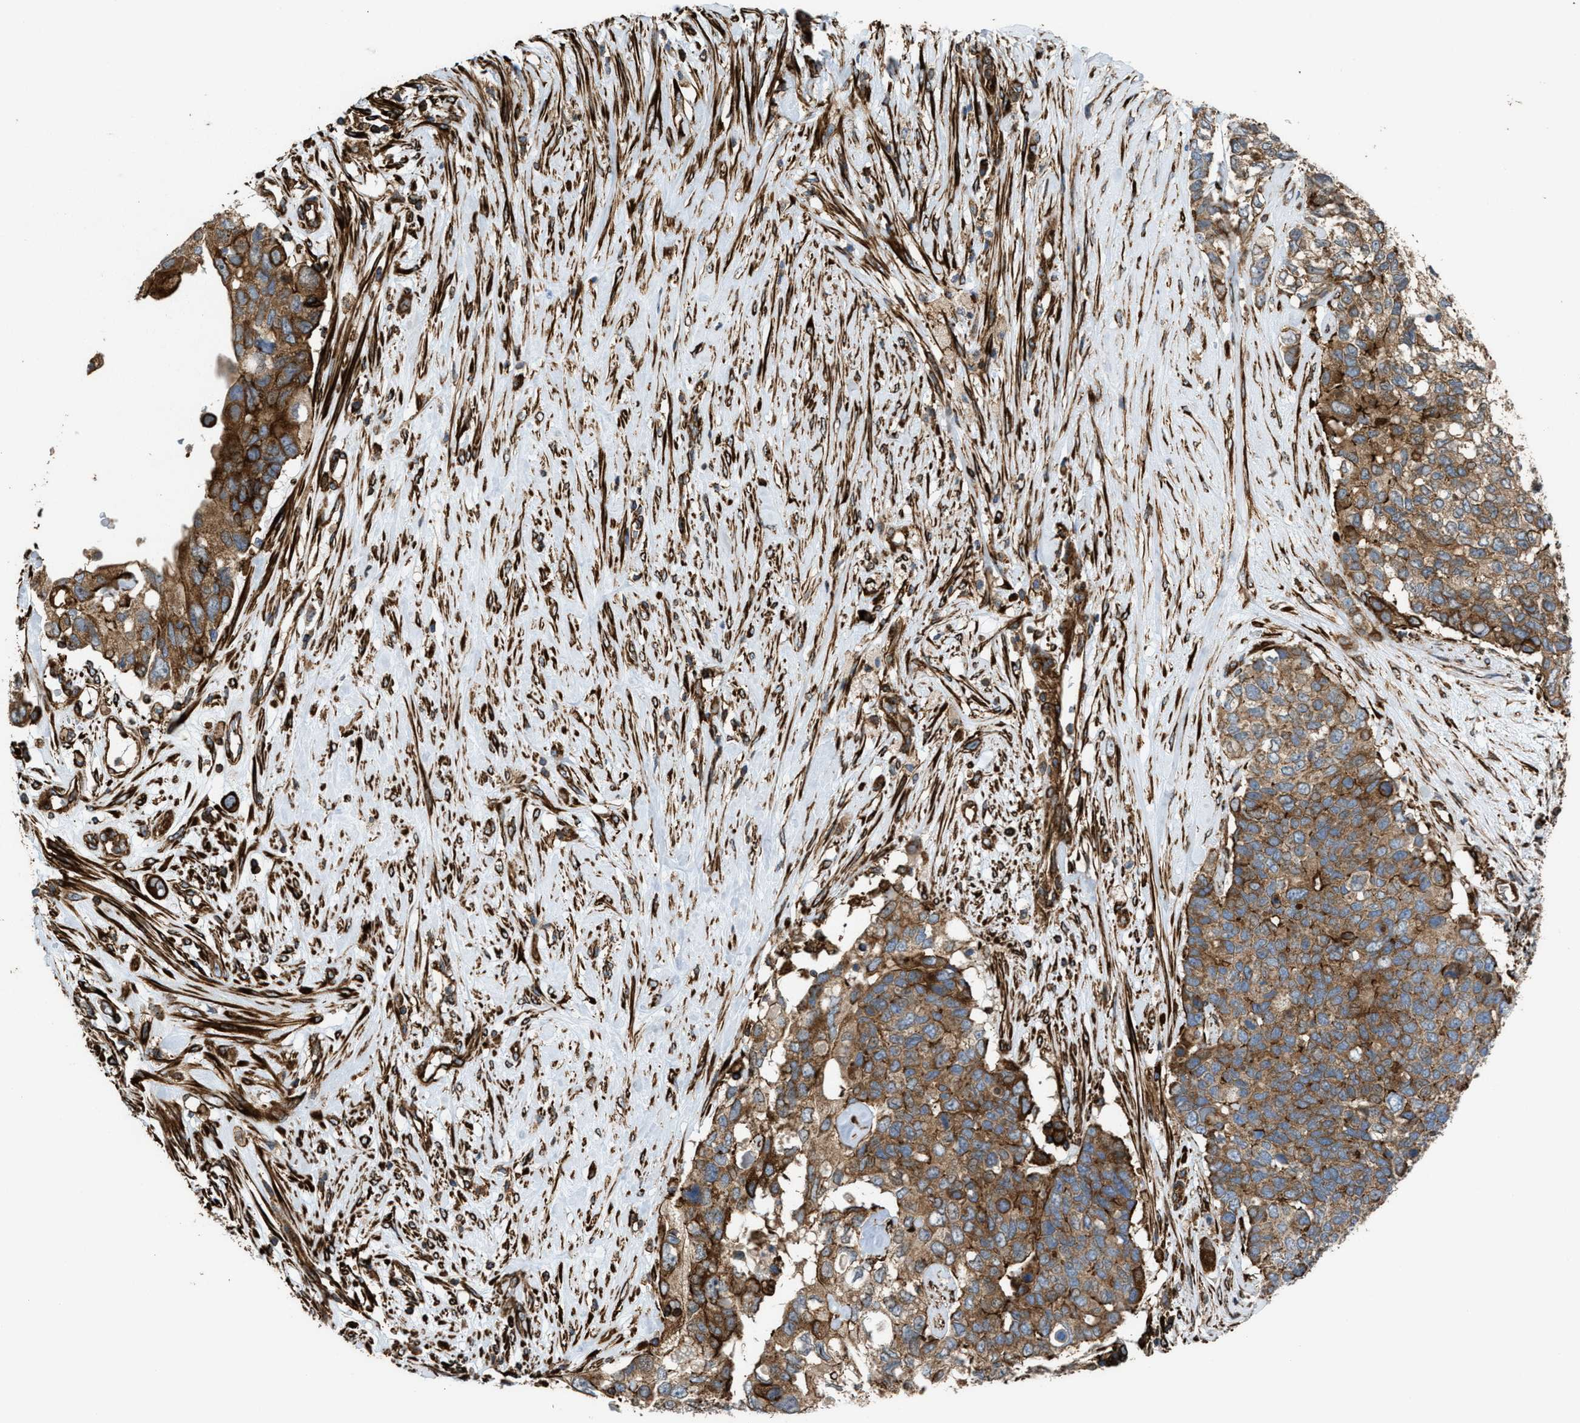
{"staining": {"intensity": "moderate", "quantity": ">75%", "location": "cytoplasmic/membranous"}, "tissue": "pancreatic cancer", "cell_type": "Tumor cells", "image_type": "cancer", "snomed": [{"axis": "morphology", "description": "Adenocarcinoma, NOS"}, {"axis": "topography", "description": "Pancreas"}], "caption": "Human pancreatic cancer (adenocarcinoma) stained with a protein marker exhibits moderate staining in tumor cells.", "gene": "EGLN1", "patient": {"sex": "female", "age": 56}}